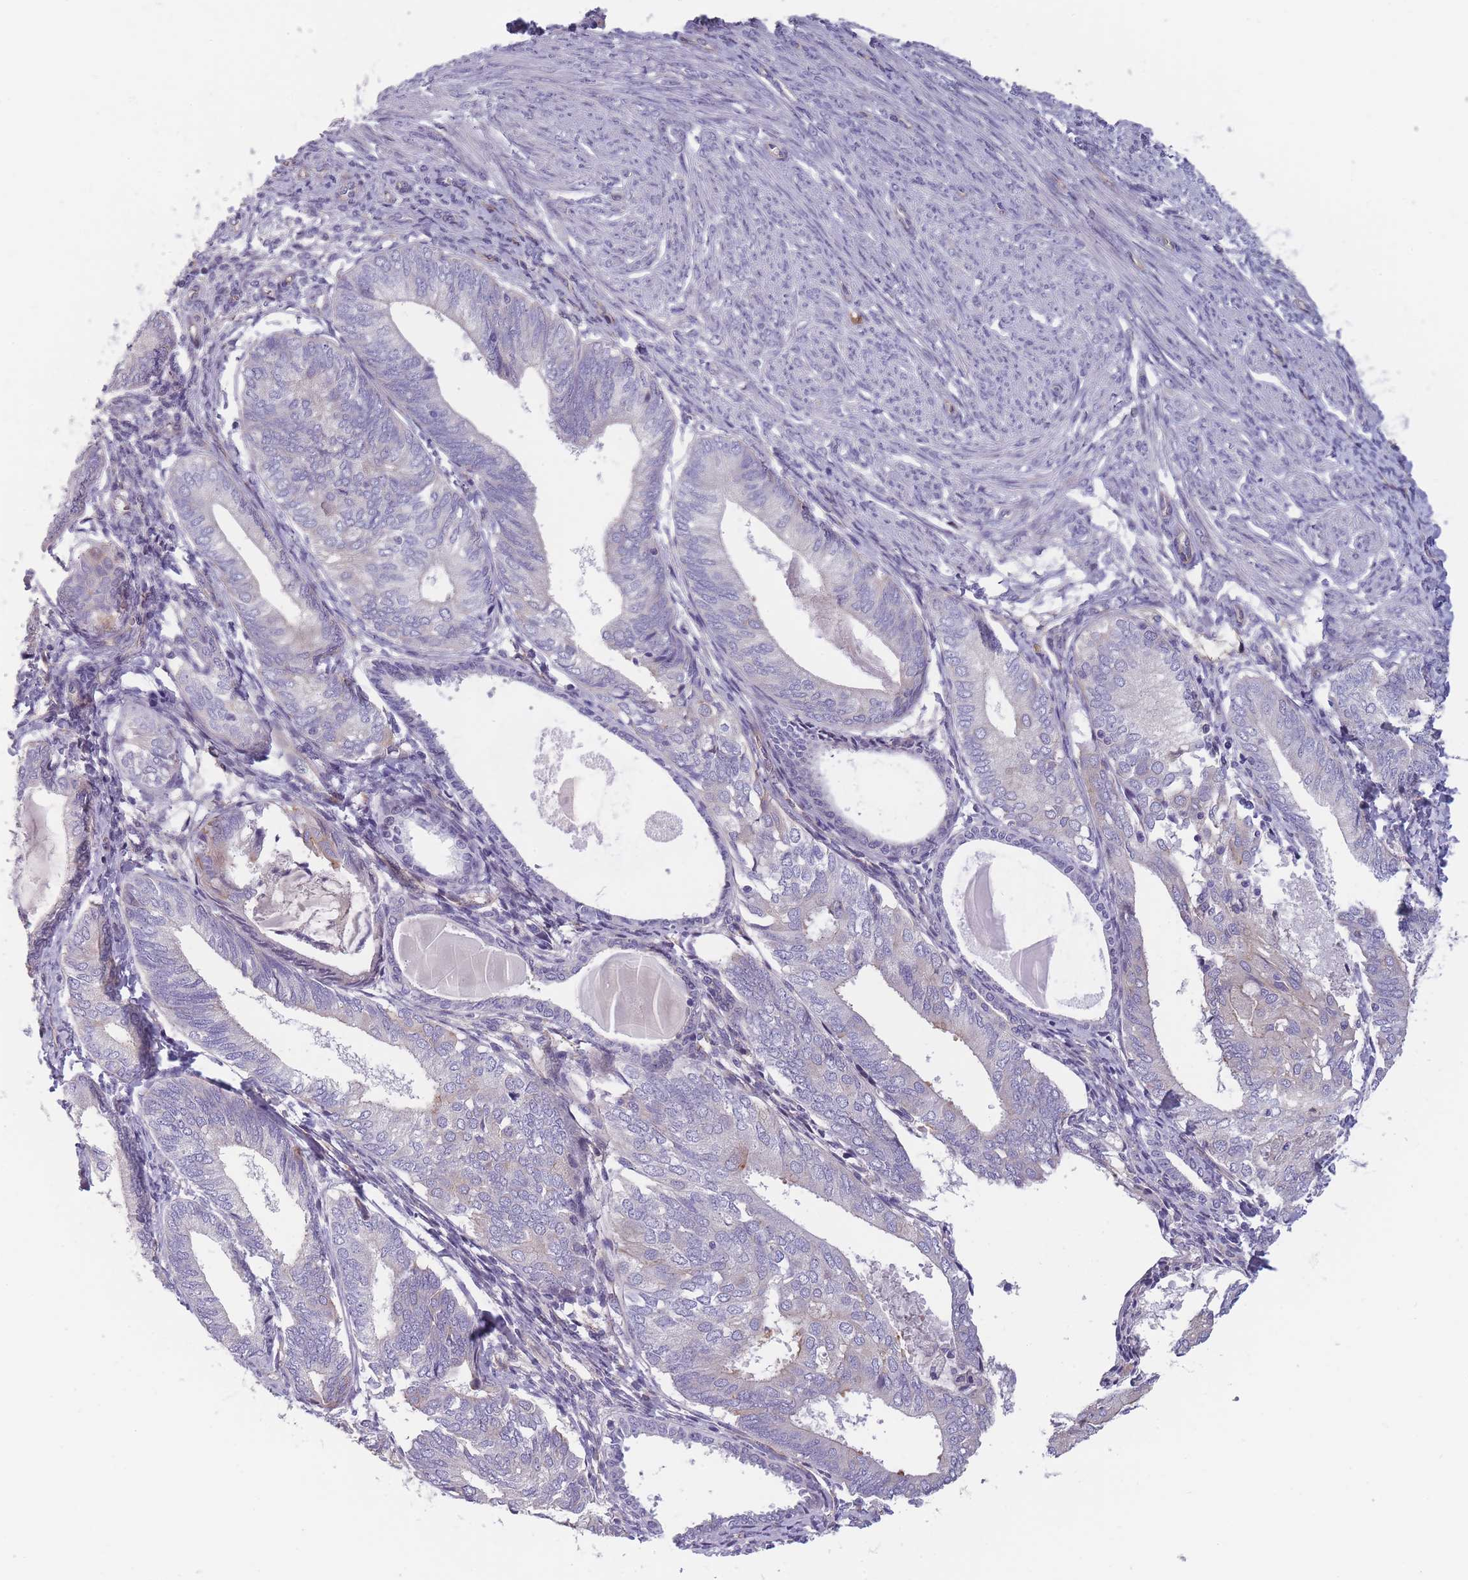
{"staining": {"intensity": "weak", "quantity": "<25%", "location": "cytoplasmic/membranous"}, "tissue": "endometrial cancer", "cell_type": "Tumor cells", "image_type": "cancer", "snomed": [{"axis": "morphology", "description": "Adenocarcinoma, NOS"}, {"axis": "topography", "description": "Endometrium"}], "caption": "Image shows no protein expression in tumor cells of endometrial cancer (adenocarcinoma) tissue.", "gene": "FAM83F", "patient": {"sex": "female", "age": 87}}